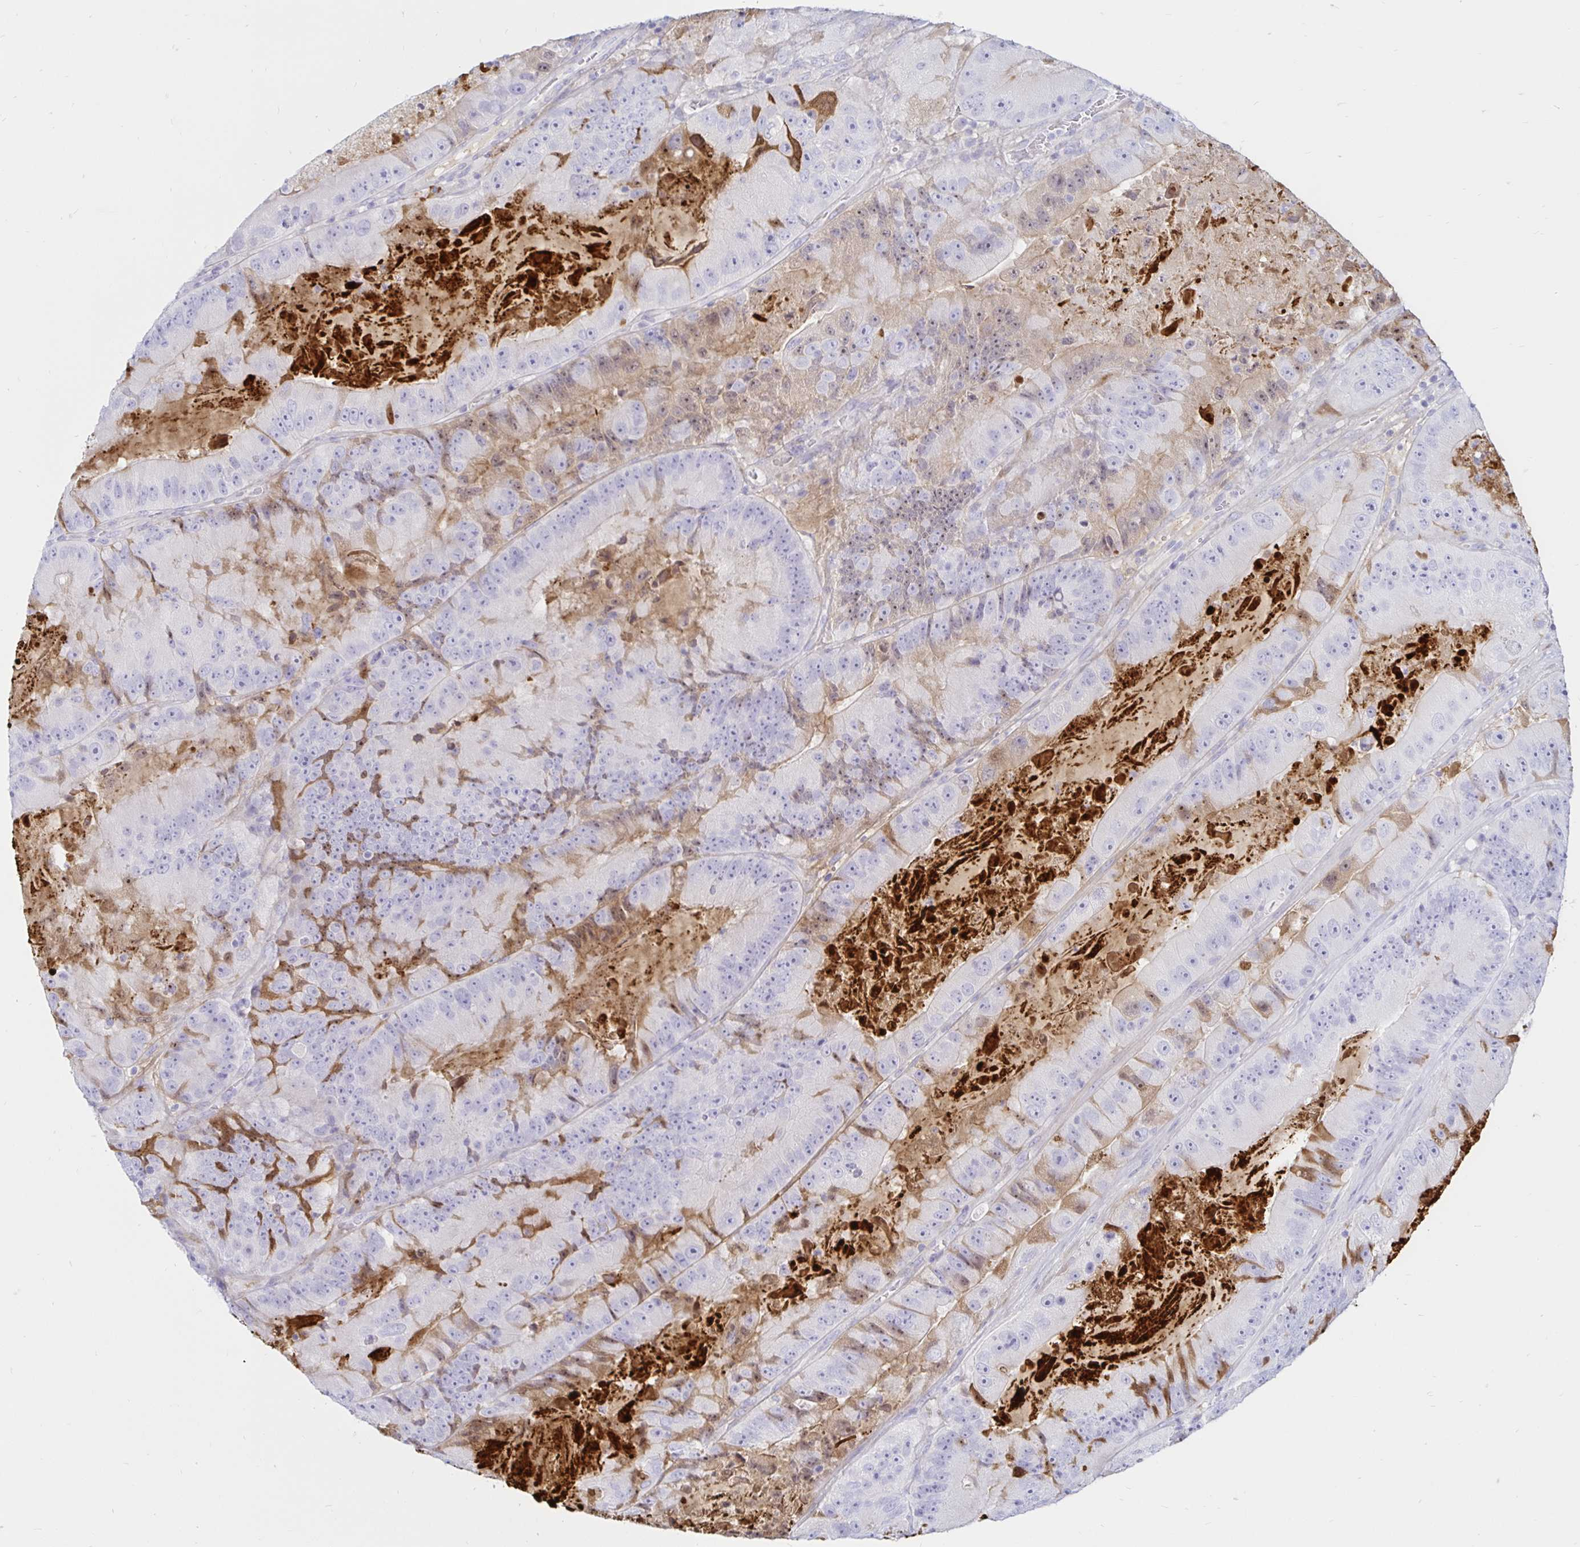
{"staining": {"intensity": "weak", "quantity": "<25%", "location": "cytoplasmic/membranous"}, "tissue": "colorectal cancer", "cell_type": "Tumor cells", "image_type": "cancer", "snomed": [{"axis": "morphology", "description": "Adenocarcinoma, NOS"}, {"axis": "topography", "description": "Colon"}], "caption": "The image demonstrates no significant positivity in tumor cells of adenocarcinoma (colorectal). (Brightfield microscopy of DAB (3,3'-diaminobenzidine) immunohistochemistry (IHC) at high magnification).", "gene": "TIMP1", "patient": {"sex": "female", "age": 86}}